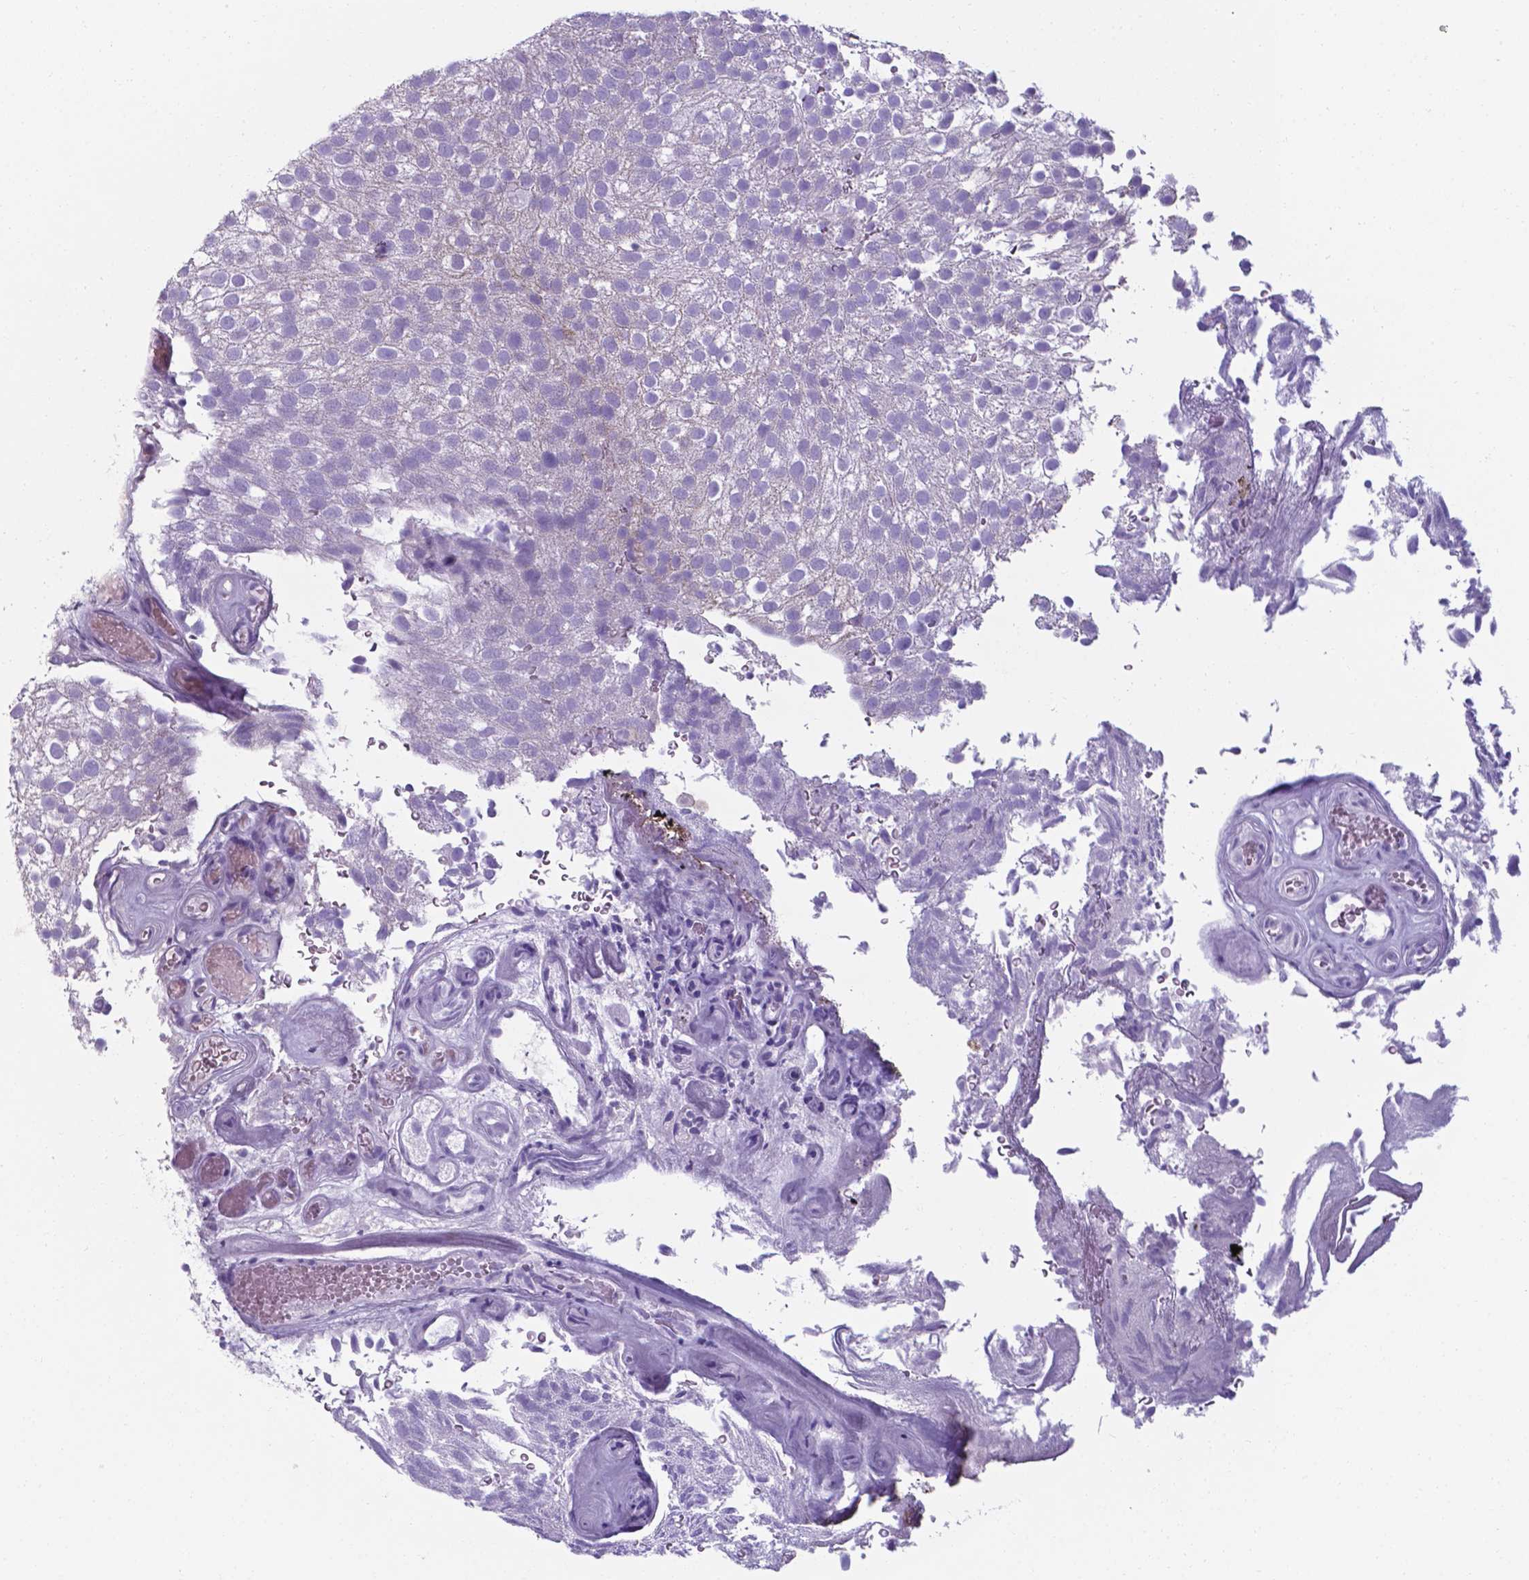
{"staining": {"intensity": "negative", "quantity": "none", "location": "none"}, "tissue": "urothelial cancer", "cell_type": "Tumor cells", "image_type": "cancer", "snomed": [{"axis": "morphology", "description": "Urothelial carcinoma, Low grade"}, {"axis": "topography", "description": "Urinary bladder"}], "caption": "A photomicrograph of human low-grade urothelial carcinoma is negative for staining in tumor cells.", "gene": "AP5B1", "patient": {"sex": "male", "age": 78}}